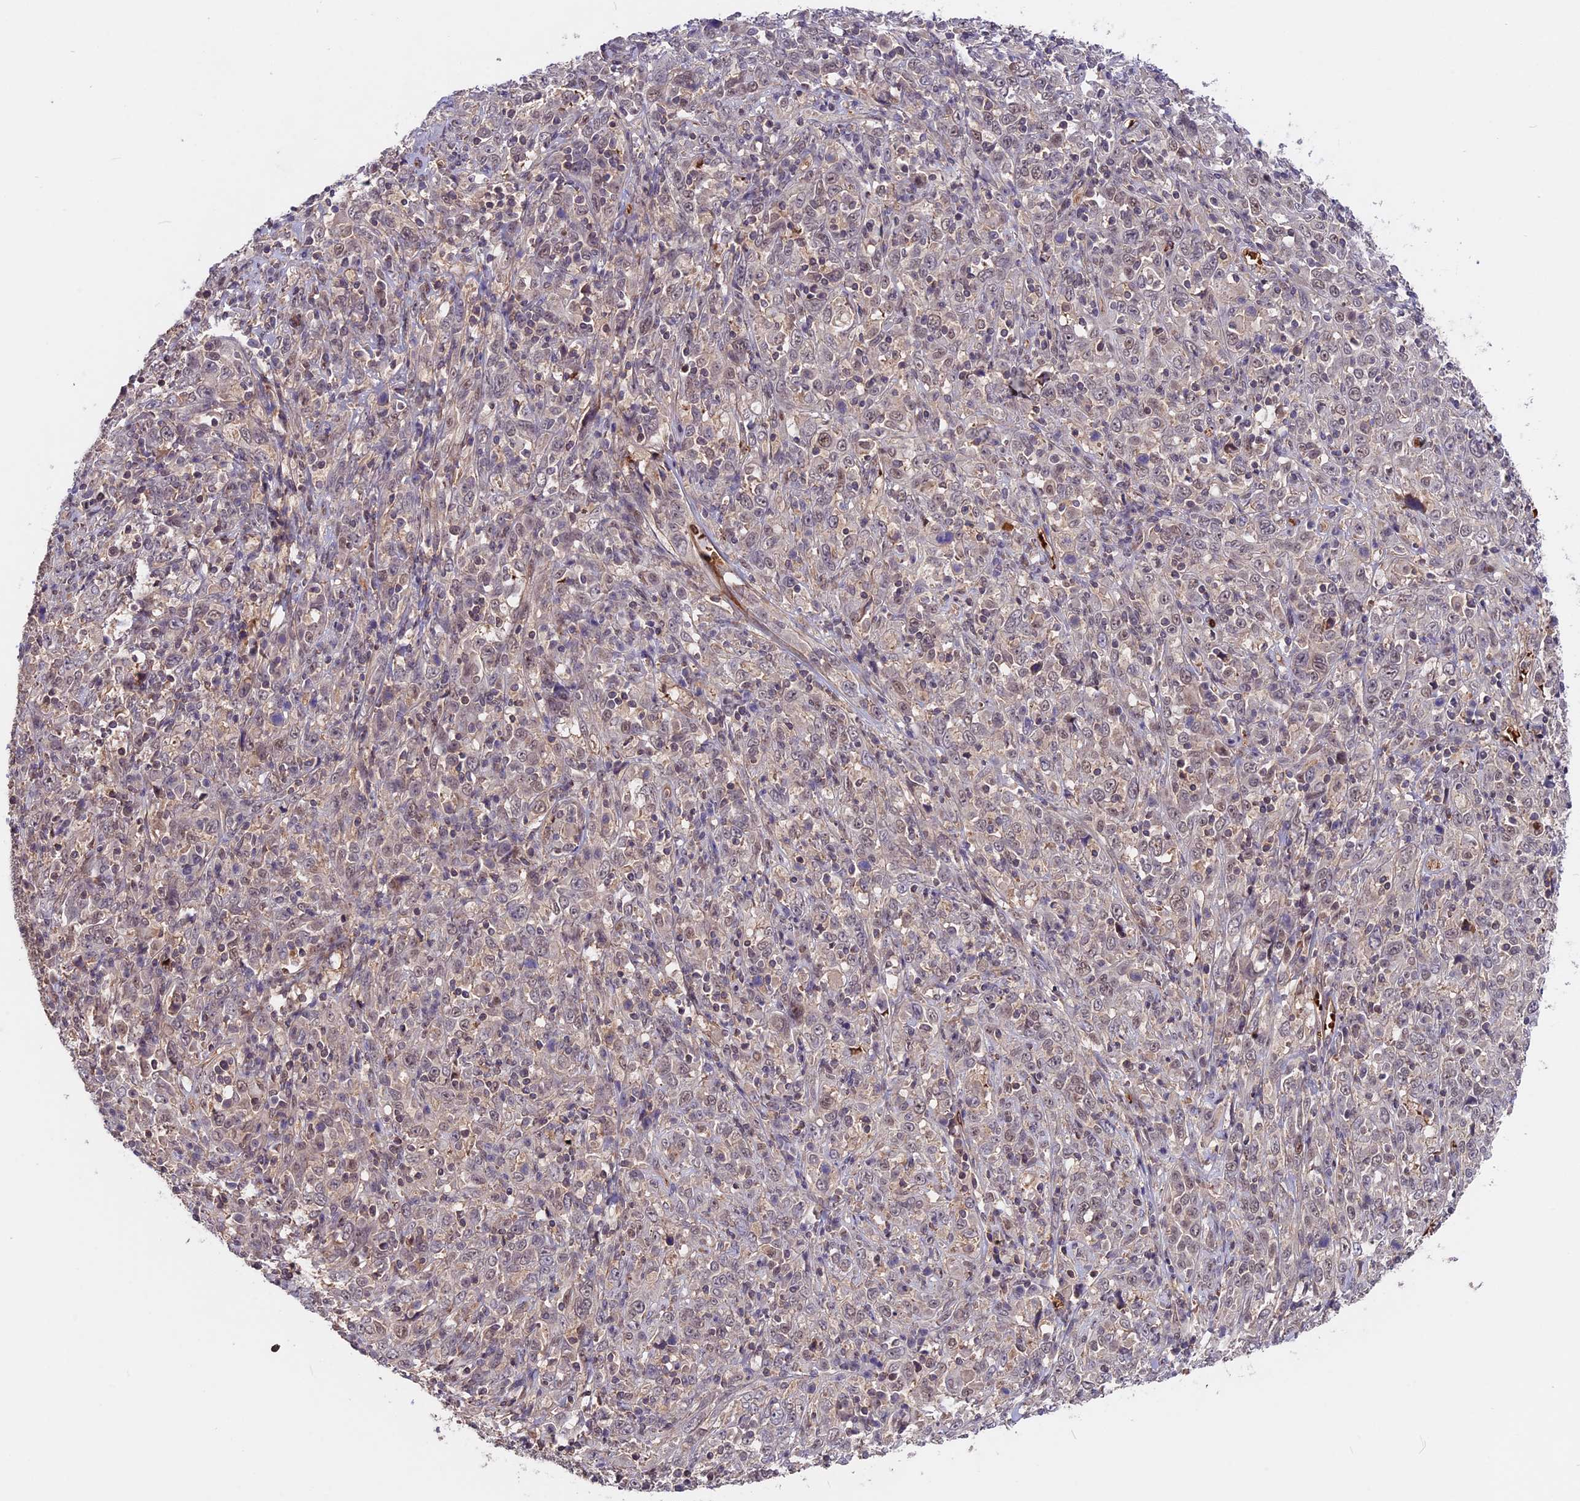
{"staining": {"intensity": "negative", "quantity": "none", "location": "none"}, "tissue": "cervical cancer", "cell_type": "Tumor cells", "image_type": "cancer", "snomed": [{"axis": "morphology", "description": "Squamous cell carcinoma, NOS"}, {"axis": "topography", "description": "Cervix"}], "caption": "Cervical squamous cell carcinoma was stained to show a protein in brown. There is no significant expression in tumor cells.", "gene": "ZC3H10", "patient": {"sex": "female", "age": 46}}